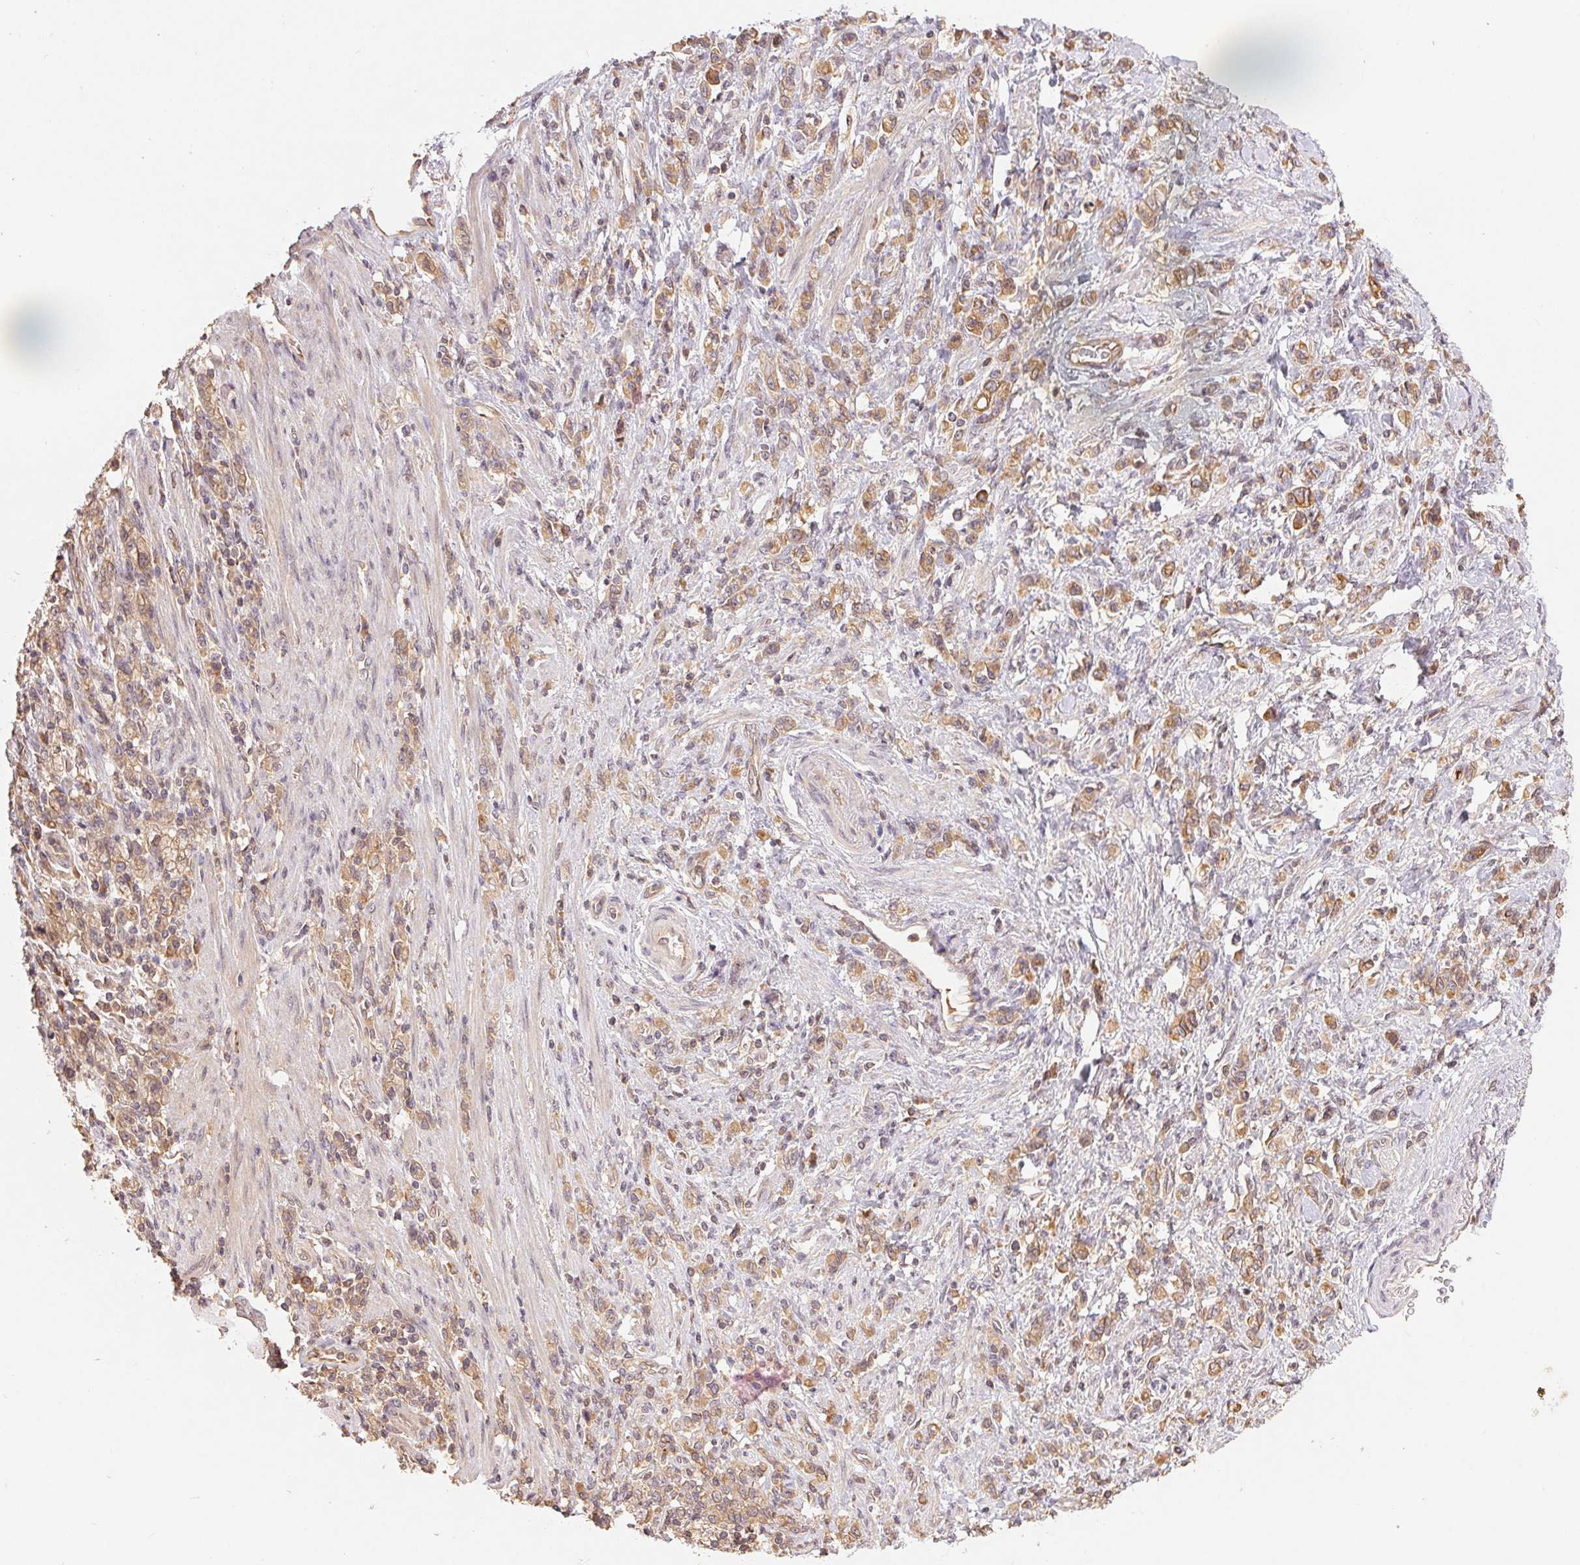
{"staining": {"intensity": "moderate", "quantity": ">75%", "location": "cytoplasmic/membranous"}, "tissue": "stomach cancer", "cell_type": "Tumor cells", "image_type": "cancer", "snomed": [{"axis": "morphology", "description": "Adenocarcinoma, NOS"}, {"axis": "topography", "description": "Stomach"}], "caption": "Immunohistochemistry of stomach adenocarcinoma displays medium levels of moderate cytoplasmic/membranous staining in about >75% of tumor cells.", "gene": "MAPKAPK2", "patient": {"sex": "male", "age": 77}}